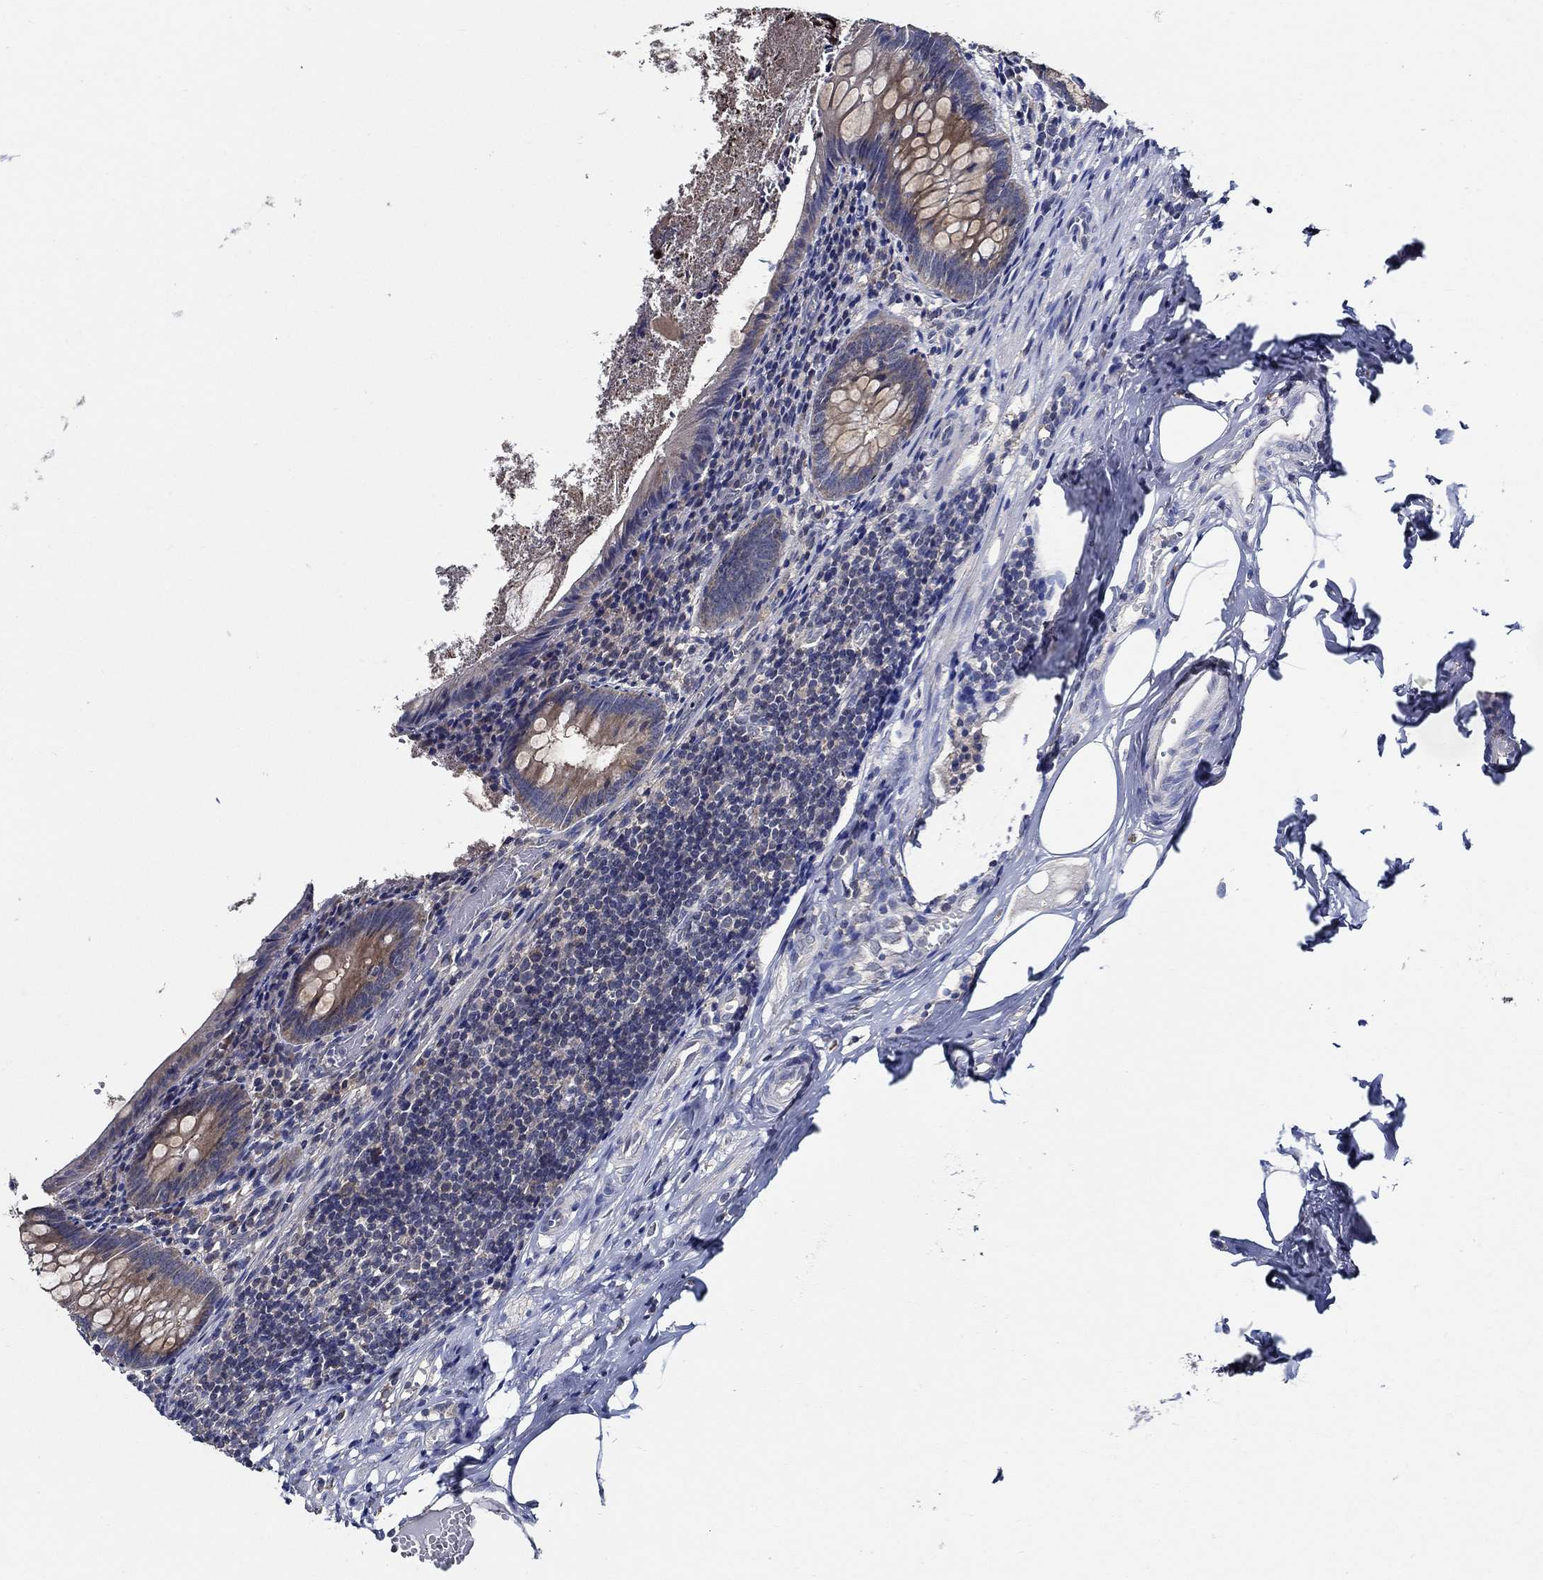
{"staining": {"intensity": "moderate", "quantity": "25%-75%", "location": "cytoplasmic/membranous"}, "tissue": "appendix", "cell_type": "Glandular cells", "image_type": "normal", "snomed": [{"axis": "morphology", "description": "Normal tissue, NOS"}, {"axis": "topography", "description": "Appendix"}], "caption": "A photomicrograph of human appendix stained for a protein displays moderate cytoplasmic/membranous brown staining in glandular cells. (Brightfield microscopy of DAB IHC at high magnification).", "gene": "WDR53", "patient": {"sex": "female", "age": 23}}